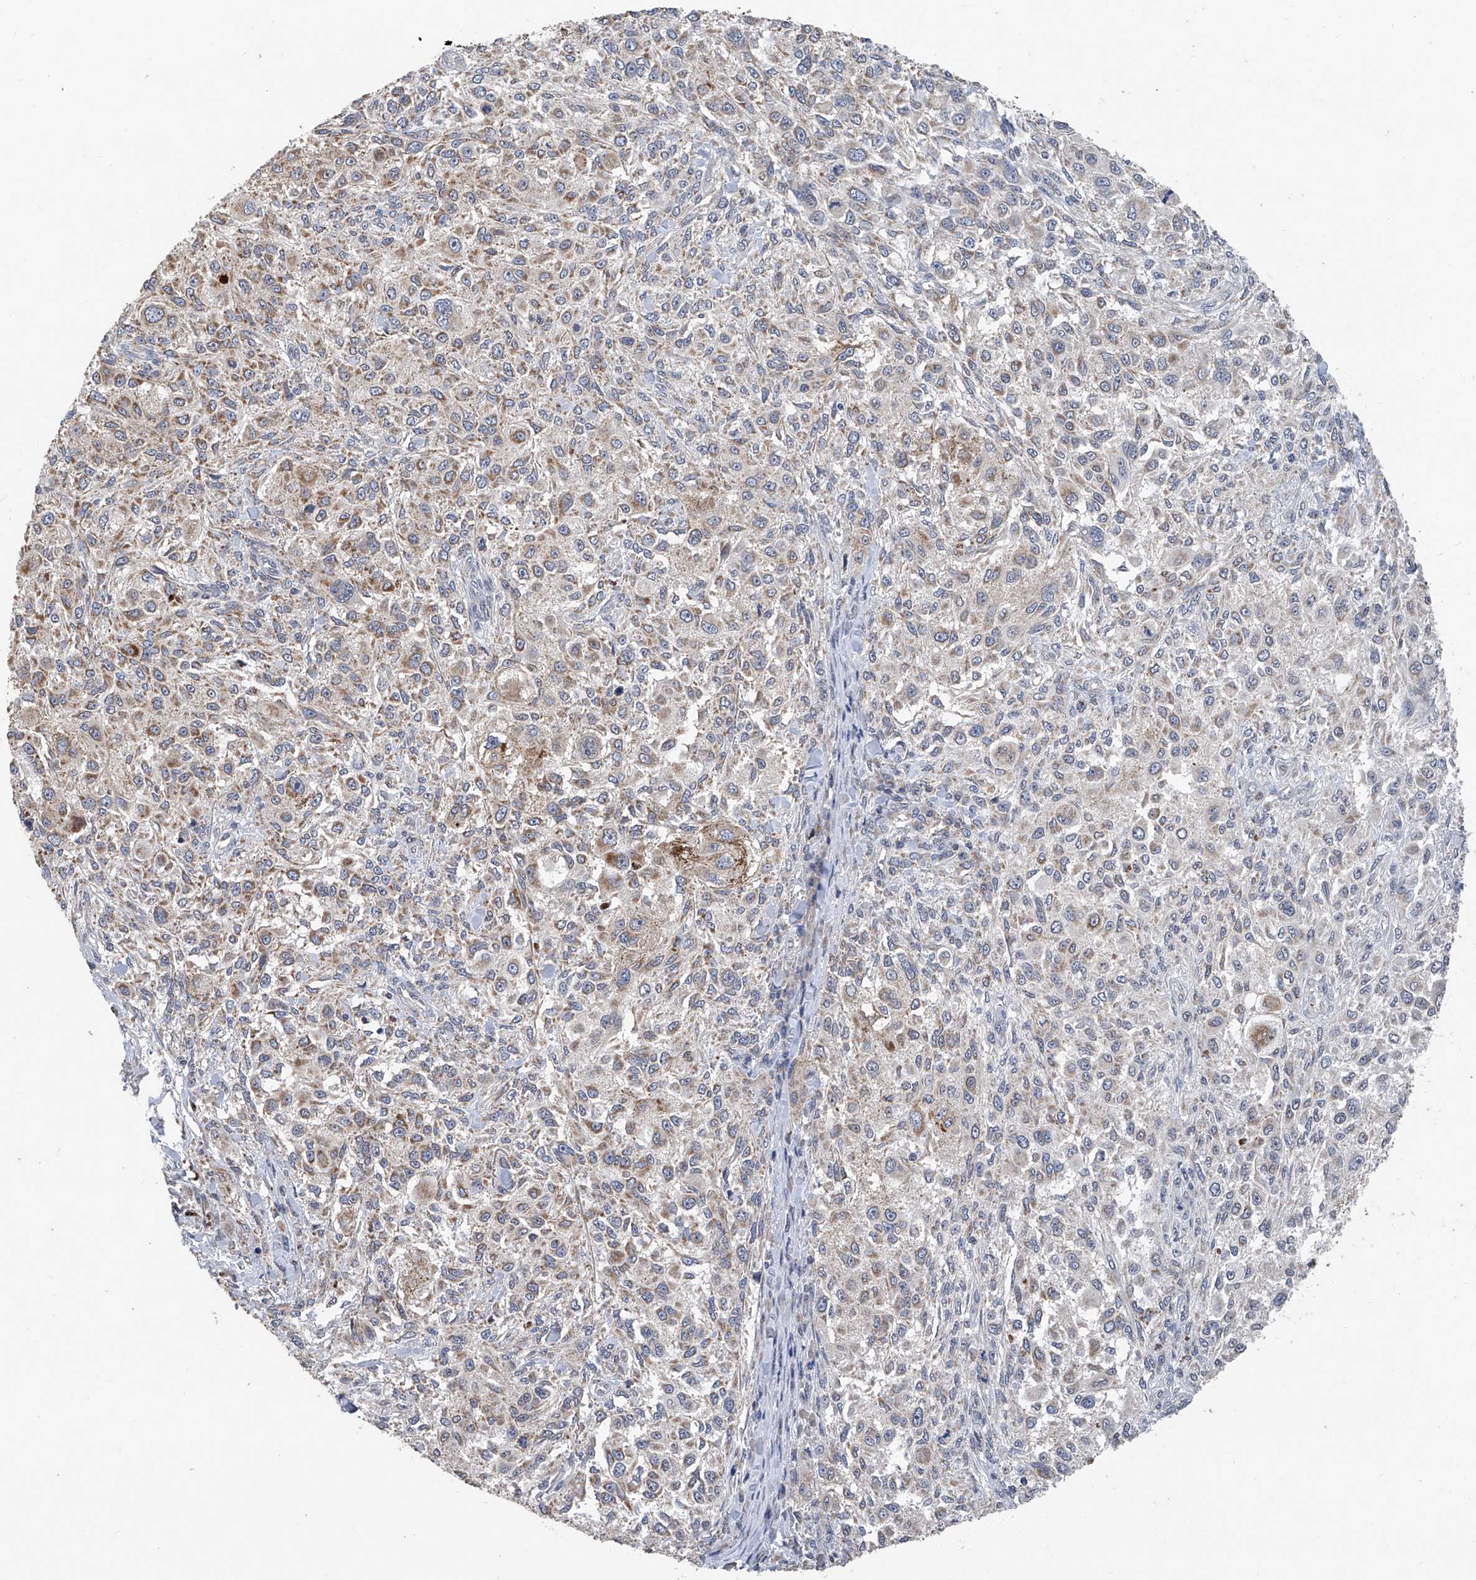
{"staining": {"intensity": "moderate", "quantity": "25%-75%", "location": "cytoplasmic/membranous"}, "tissue": "melanoma", "cell_type": "Tumor cells", "image_type": "cancer", "snomed": [{"axis": "morphology", "description": "Necrosis, NOS"}, {"axis": "morphology", "description": "Malignant melanoma, NOS"}, {"axis": "topography", "description": "Skin"}], "caption": "Protein staining demonstrates moderate cytoplasmic/membranous staining in about 25%-75% of tumor cells in melanoma.", "gene": "BCKDHB", "patient": {"sex": "female", "age": 87}}